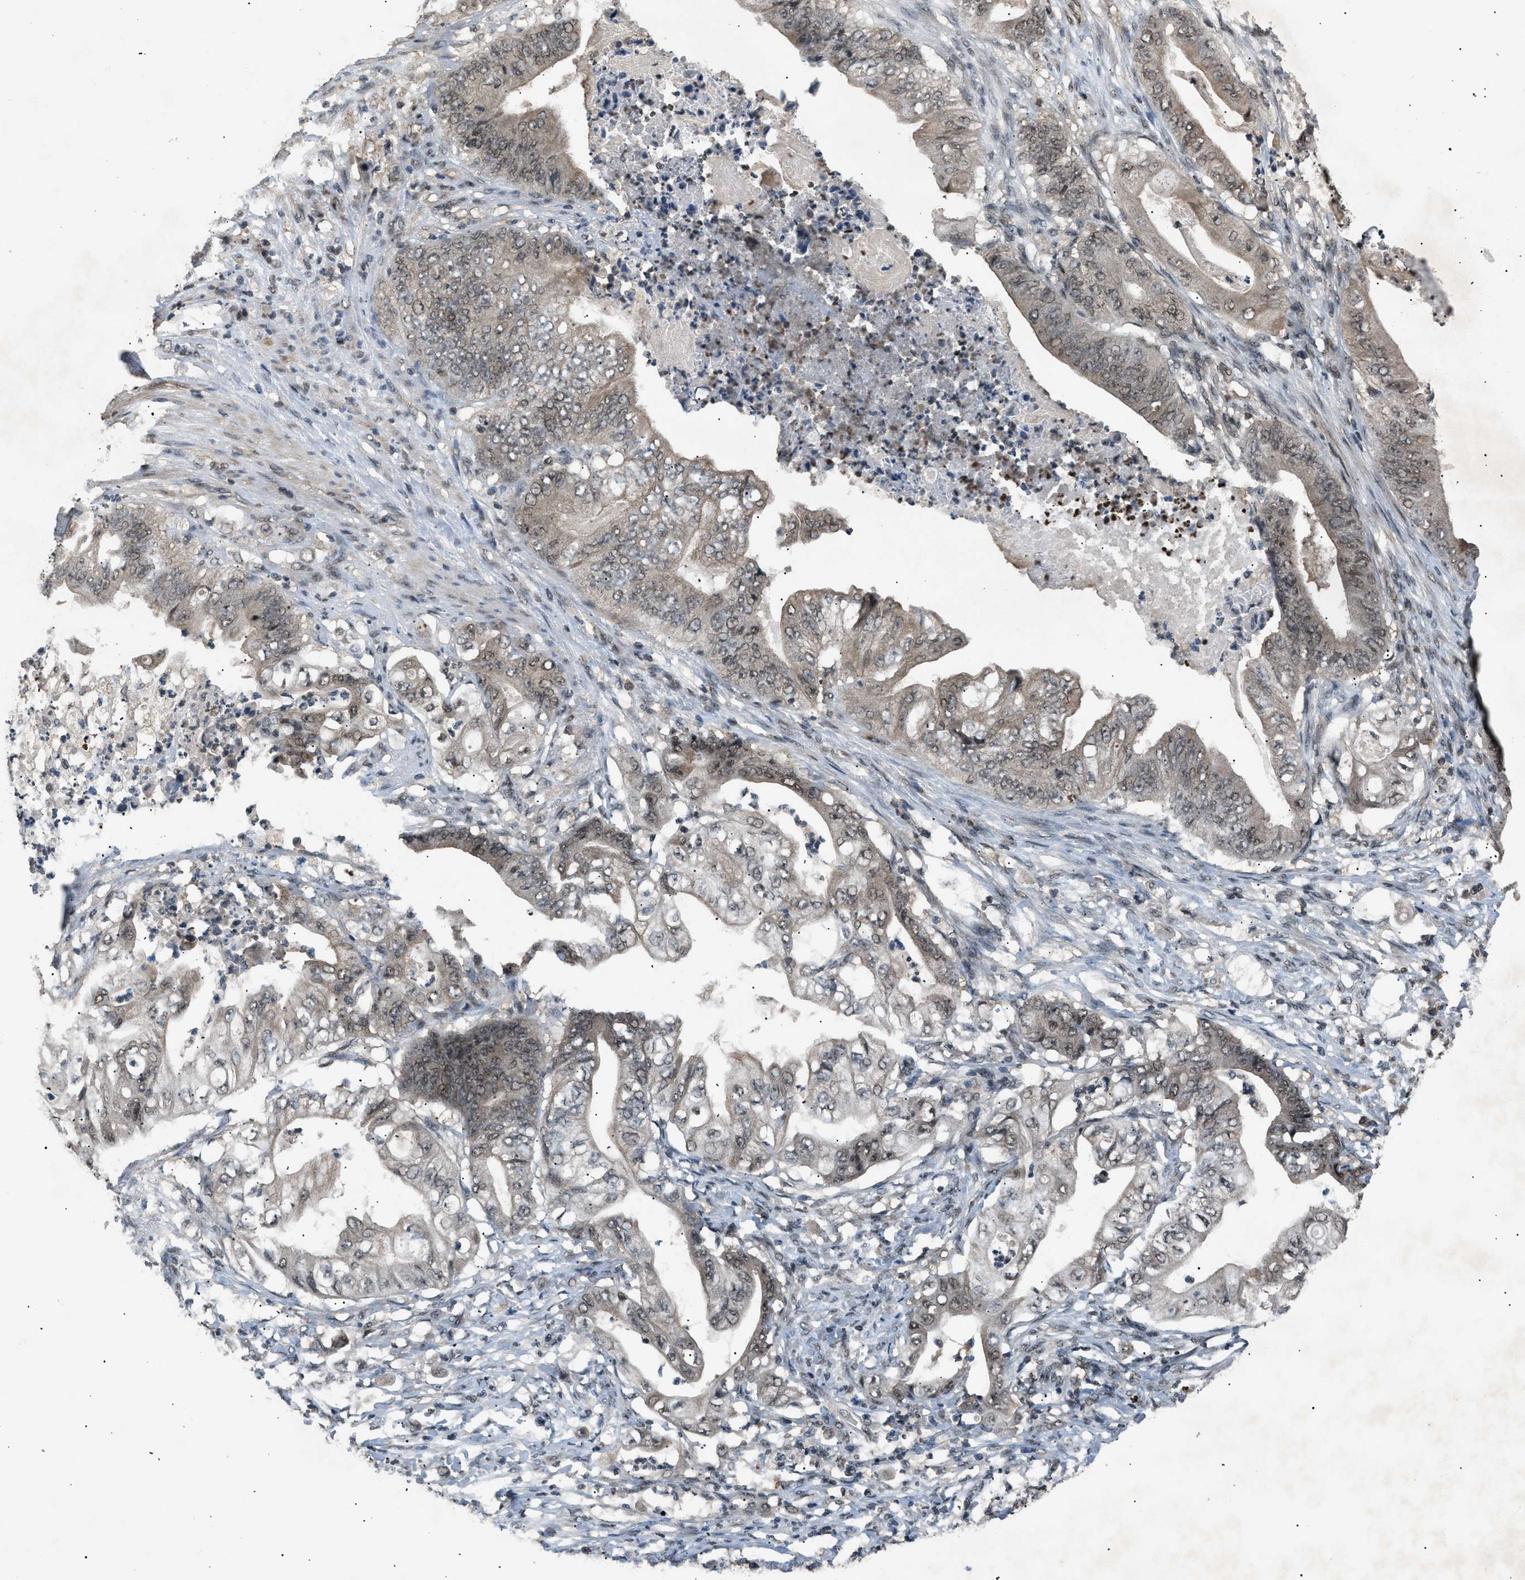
{"staining": {"intensity": "weak", "quantity": "25%-75%", "location": "nuclear"}, "tissue": "stomach cancer", "cell_type": "Tumor cells", "image_type": "cancer", "snomed": [{"axis": "morphology", "description": "Adenocarcinoma, NOS"}, {"axis": "topography", "description": "Stomach"}], "caption": "Approximately 25%-75% of tumor cells in stomach adenocarcinoma reveal weak nuclear protein staining as visualized by brown immunohistochemical staining.", "gene": "RBM5", "patient": {"sex": "female", "age": 73}}